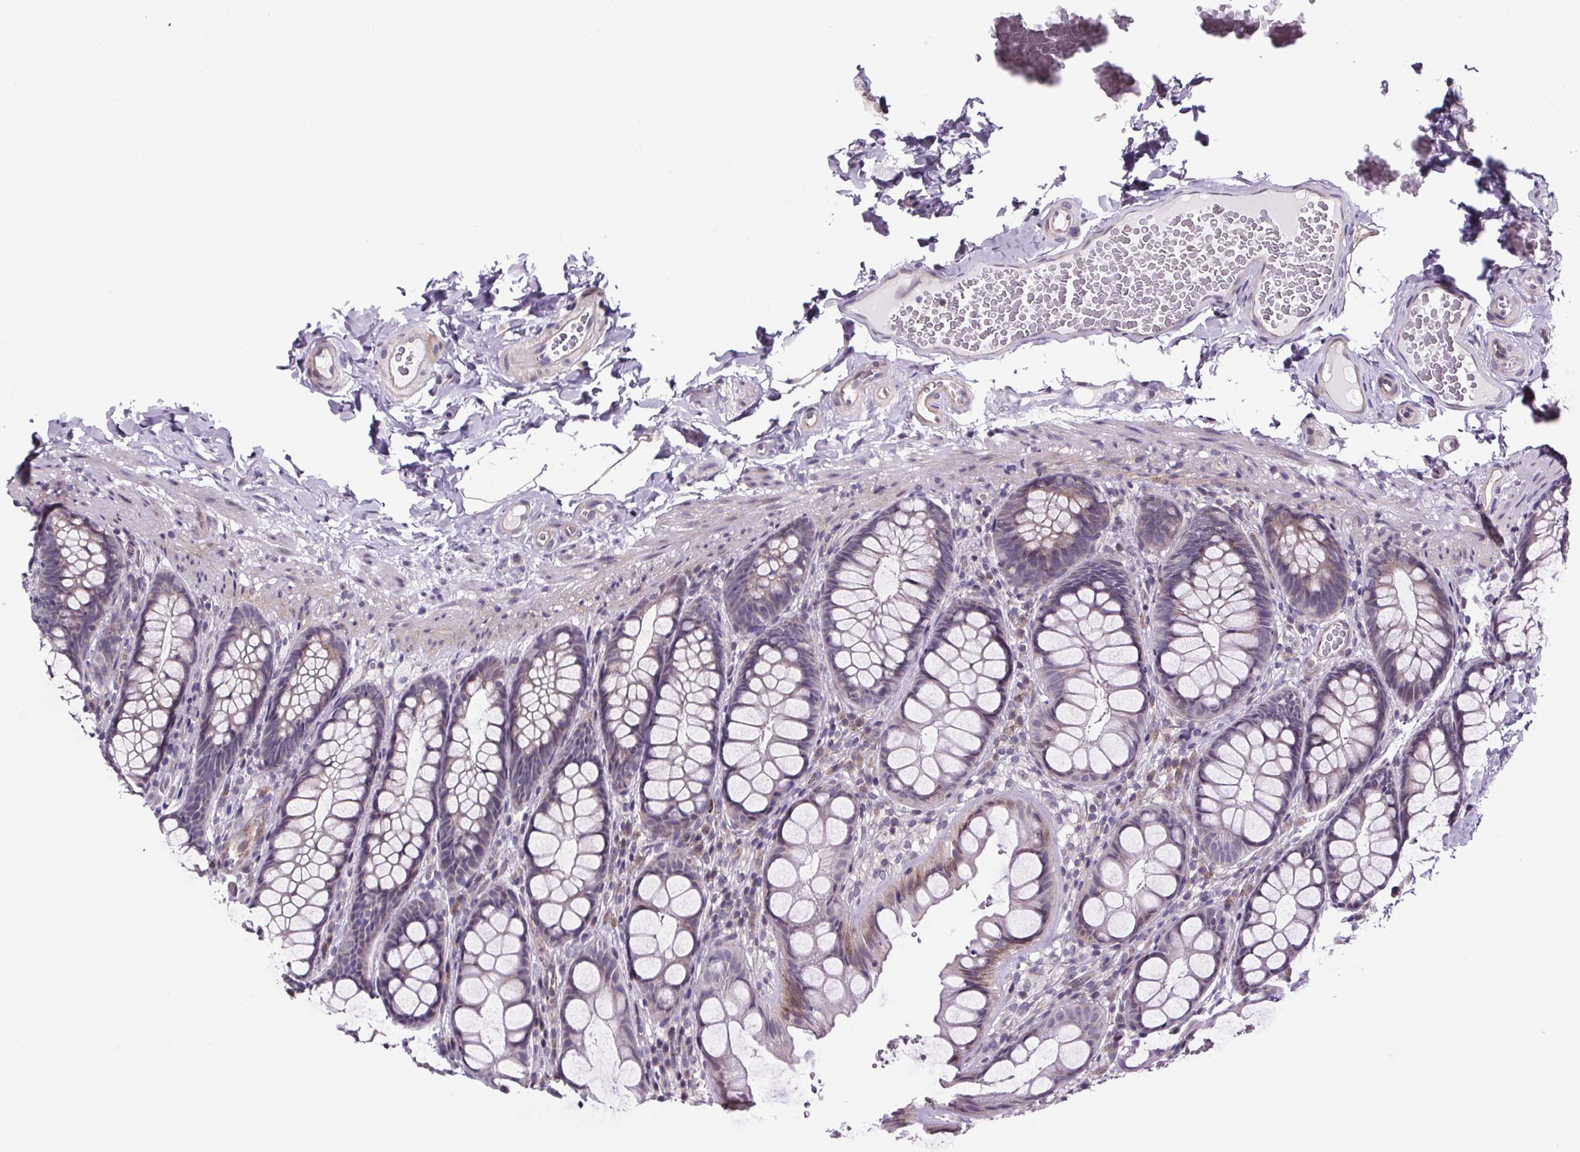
{"staining": {"intensity": "negative", "quantity": "none", "location": "none"}, "tissue": "colon", "cell_type": "Endothelial cells", "image_type": "normal", "snomed": [{"axis": "morphology", "description": "Normal tissue, NOS"}, {"axis": "topography", "description": "Colon"}], "caption": "Endothelial cells are negative for protein expression in unremarkable human colon. Brightfield microscopy of immunohistochemistry stained with DAB (3,3'-diaminobenzidine) (brown) and hematoxylin (blue), captured at high magnification.", "gene": "TTC12", "patient": {"sex": "male", "age": 47}}